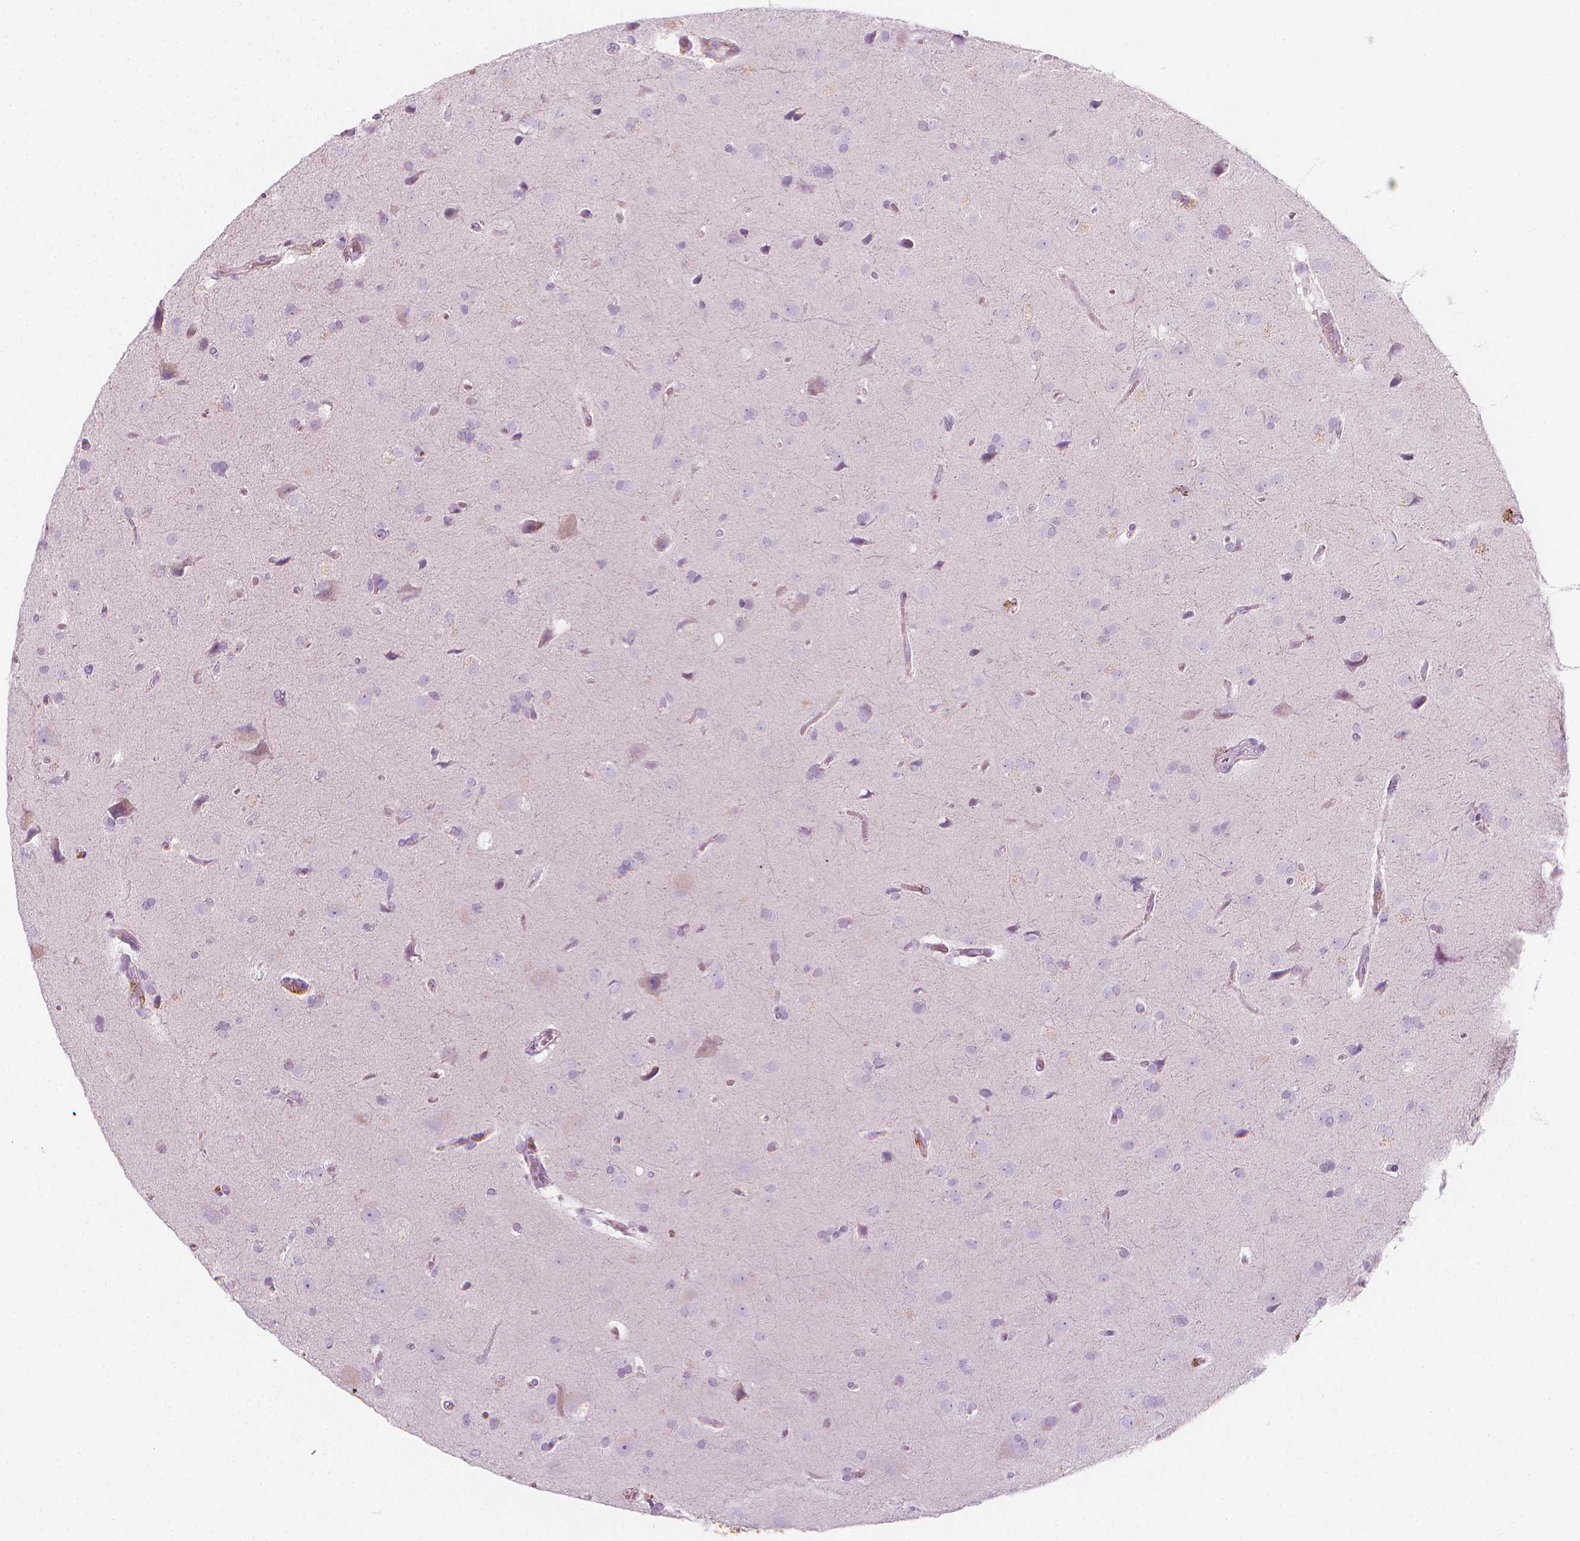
{"staining": {"intensity": "negative", "quantity": "none", "location": "none"}, "tissue": "glioma", "cell_type": "Tumor cells", "image_type": "cancer", "snomed": [{"axis": "morphology", "description": "Glioma, malignant, Low grade"}, {"axis": "topography", "description": "Brain"}], "caption": "Tumor cells show no significant expression in low-grade glioma (malignant).", "gene": "CES1", "patient": {"sex": "male", "age": 58}}